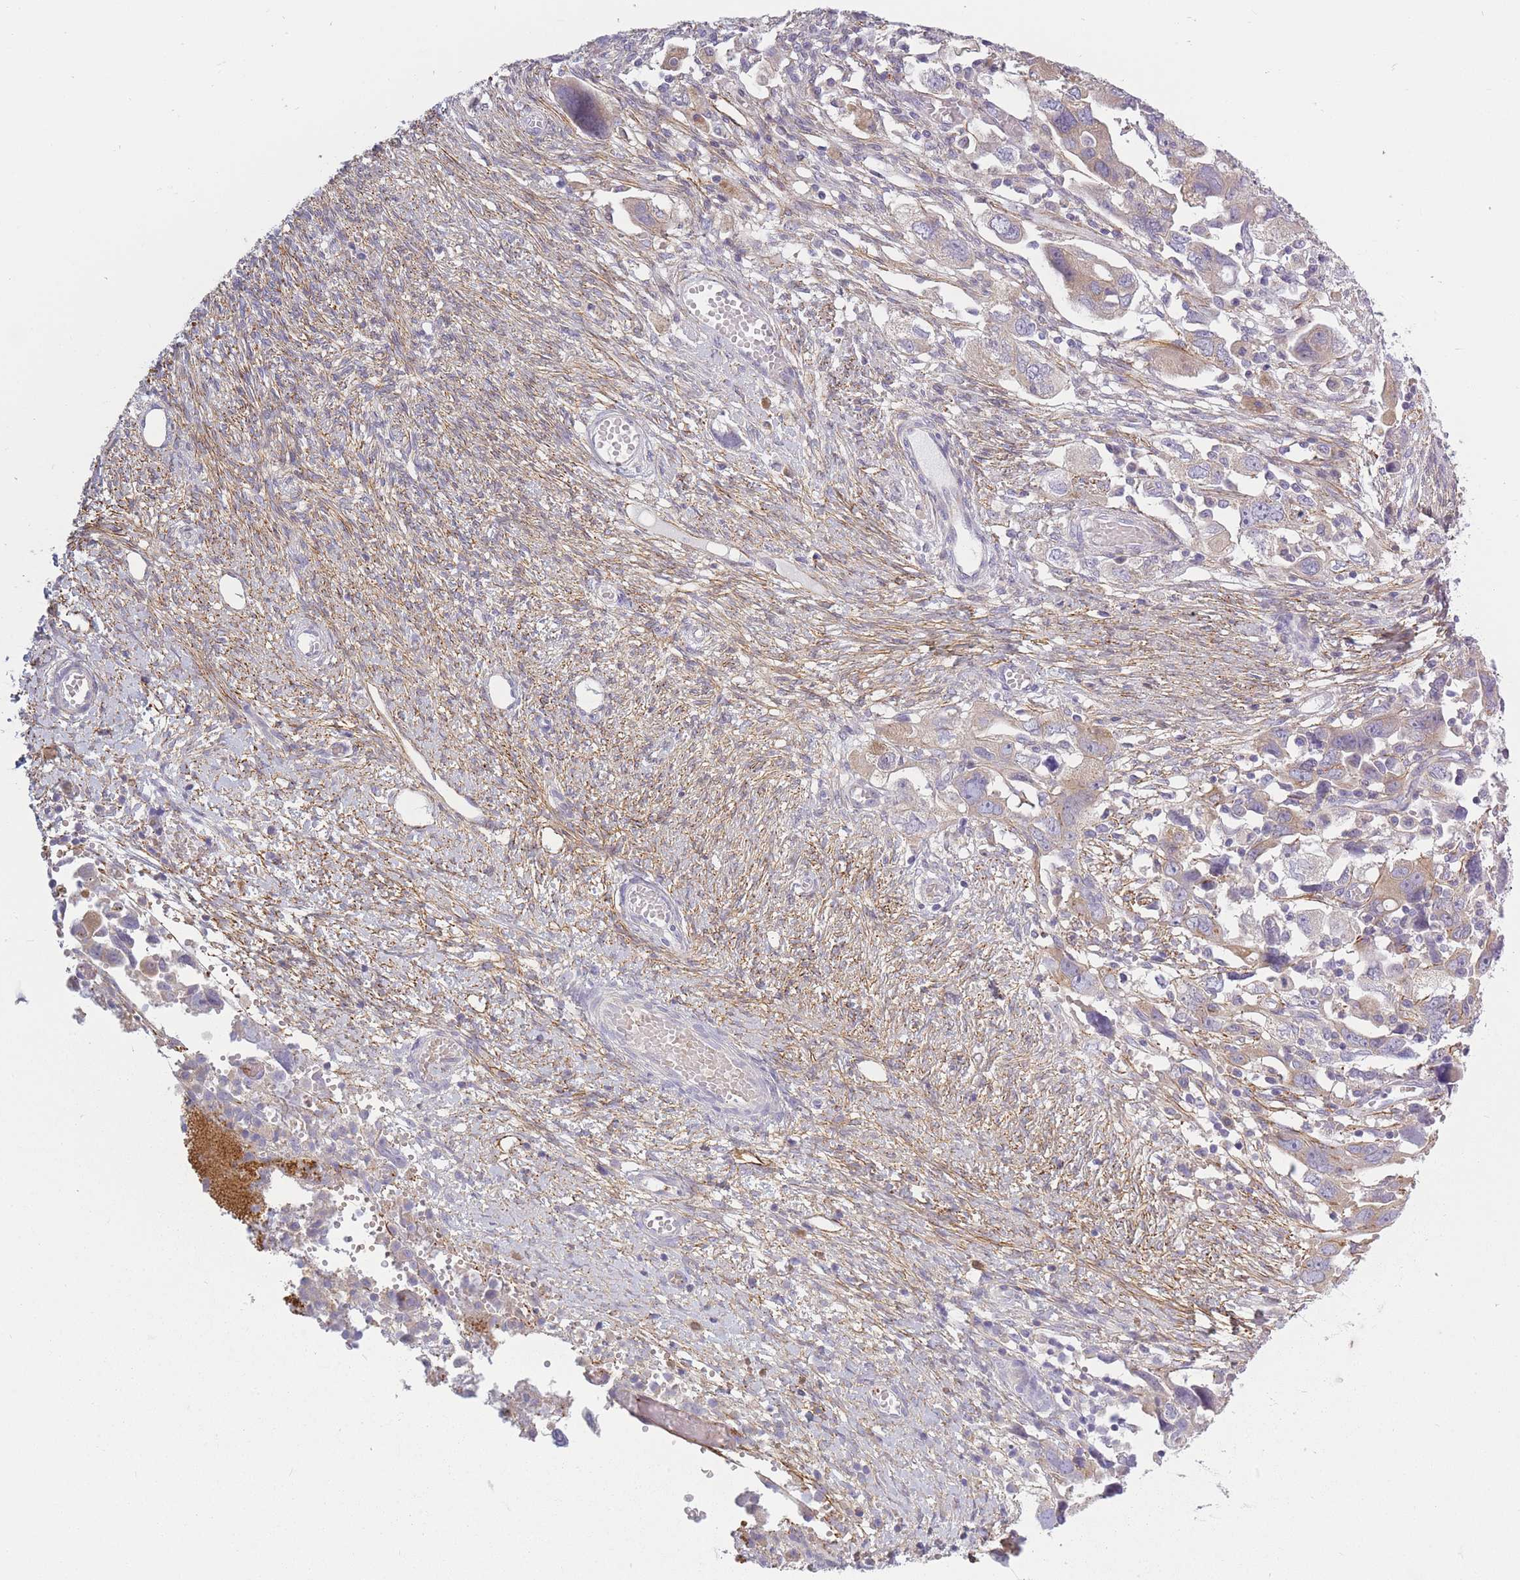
{"staining": {"intensity": "weak", "quantity": "<25%", "location": "cytoplasmic/membranous"}, "tissue": "ovarian cancer", "cell_type": "Tumor cells", "image_type": "cancer", "snomed": [{"axis": "morphology", "description": "Carcinoma, NOS"}, {"axis": "morphology", "description": "Cystadenocarcinoma, serous, NOS"}, {"axis": "topography", "description": "Ovary"}], "caption": "Immunohistochemistry of ovarian carcinoma displays no positivity in tumor cells.", "gene": "AP3M2", "patient": {"sex": "female", "age": 69}}